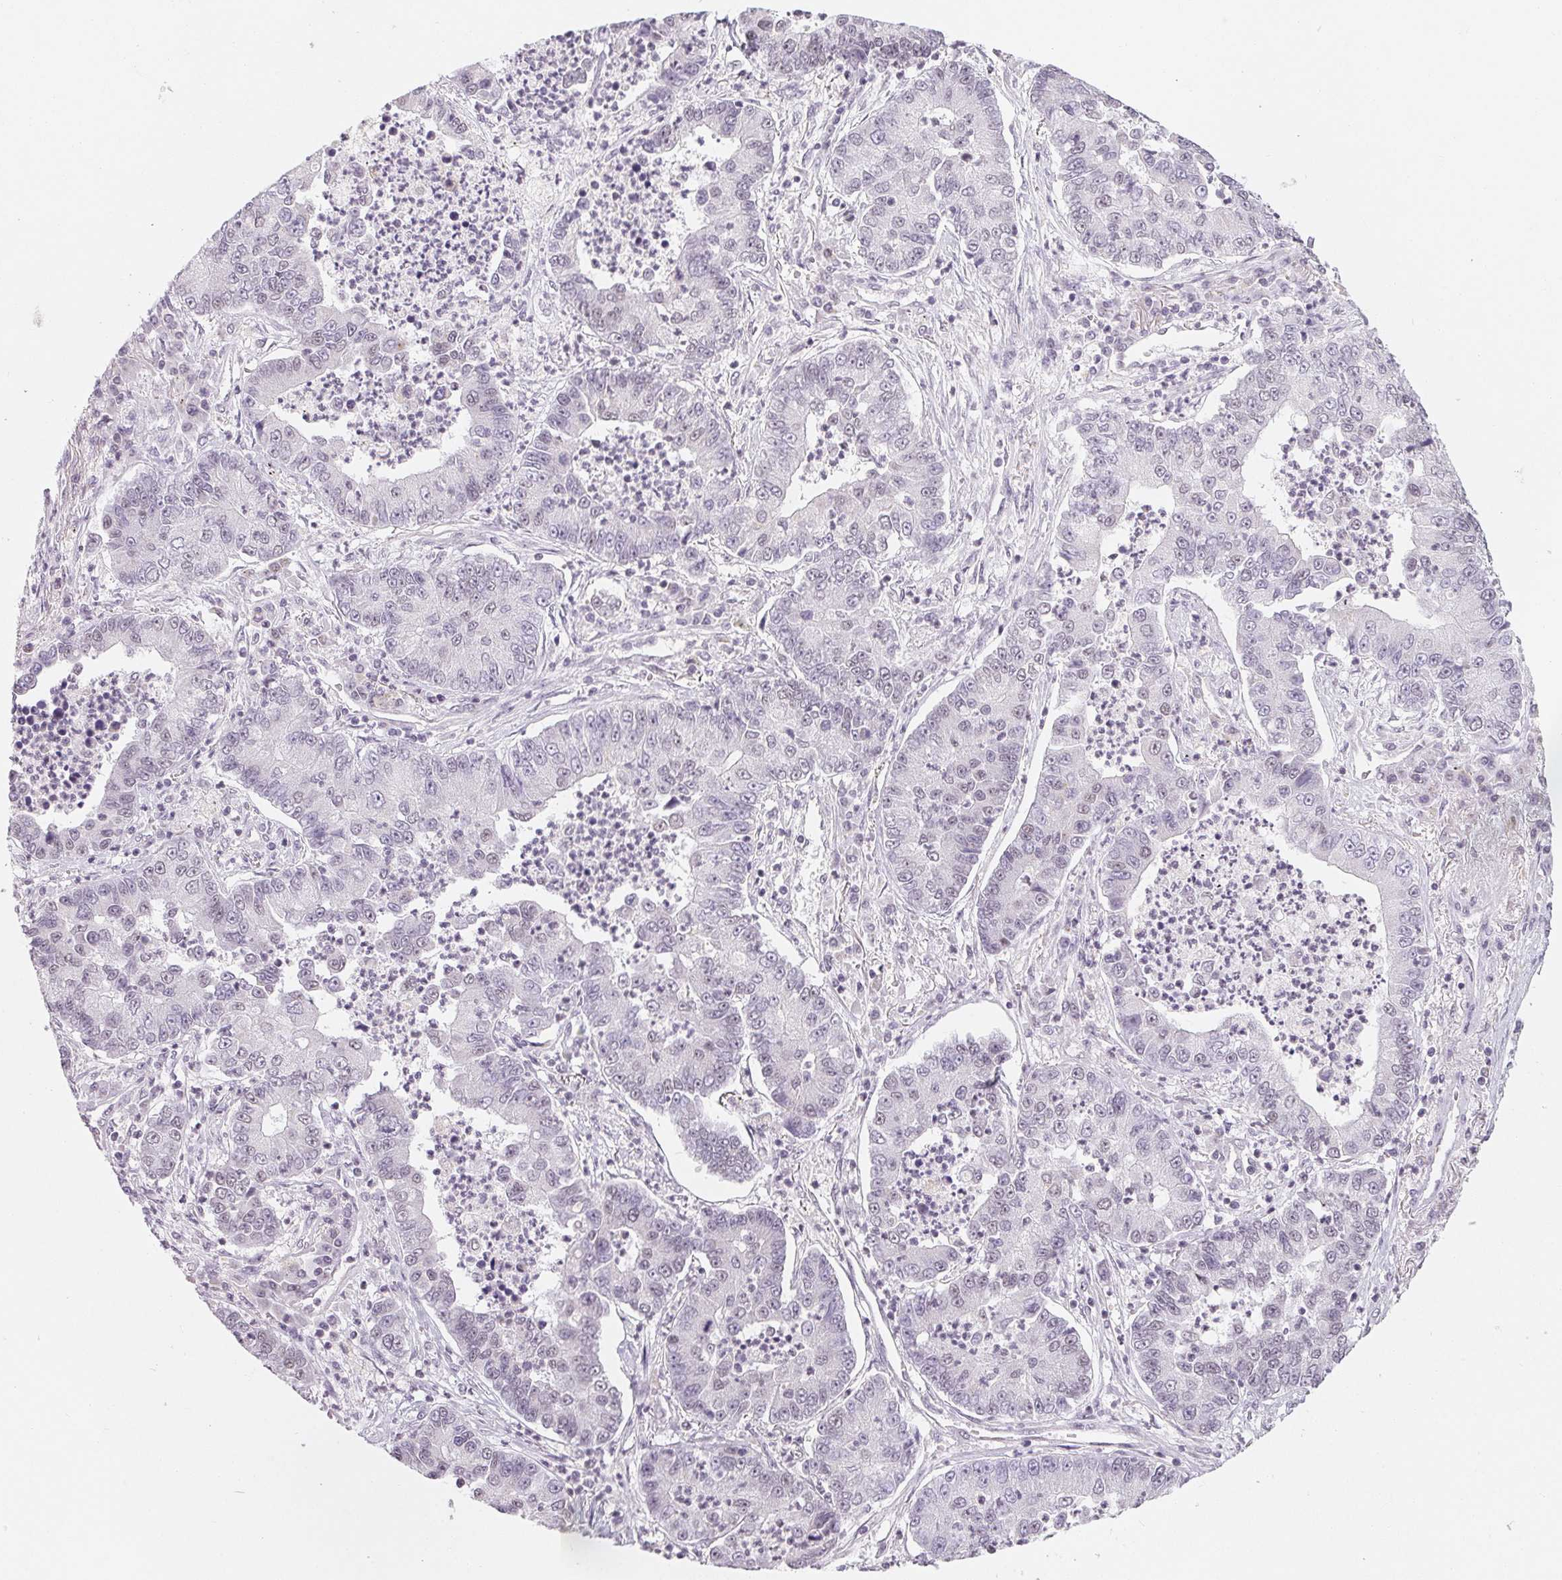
{"staining": {"intensity": "negative", "quantity": "none", "location": "none"}, "tissue": "lung cancer", "cell_type": "Tumor cells", "image_type": "cancer", "snomed": [{"axis": "morphology", "description": "Adenocarcinoma, NOS"}, {"axis": "topography", "description": "Lung"}], "caption": "Tumor cells show no significant protein staining in lung cancer (adenocarcinoma).", "gene": "NXF3", "patient": {"sex": "female", "age": 57}}